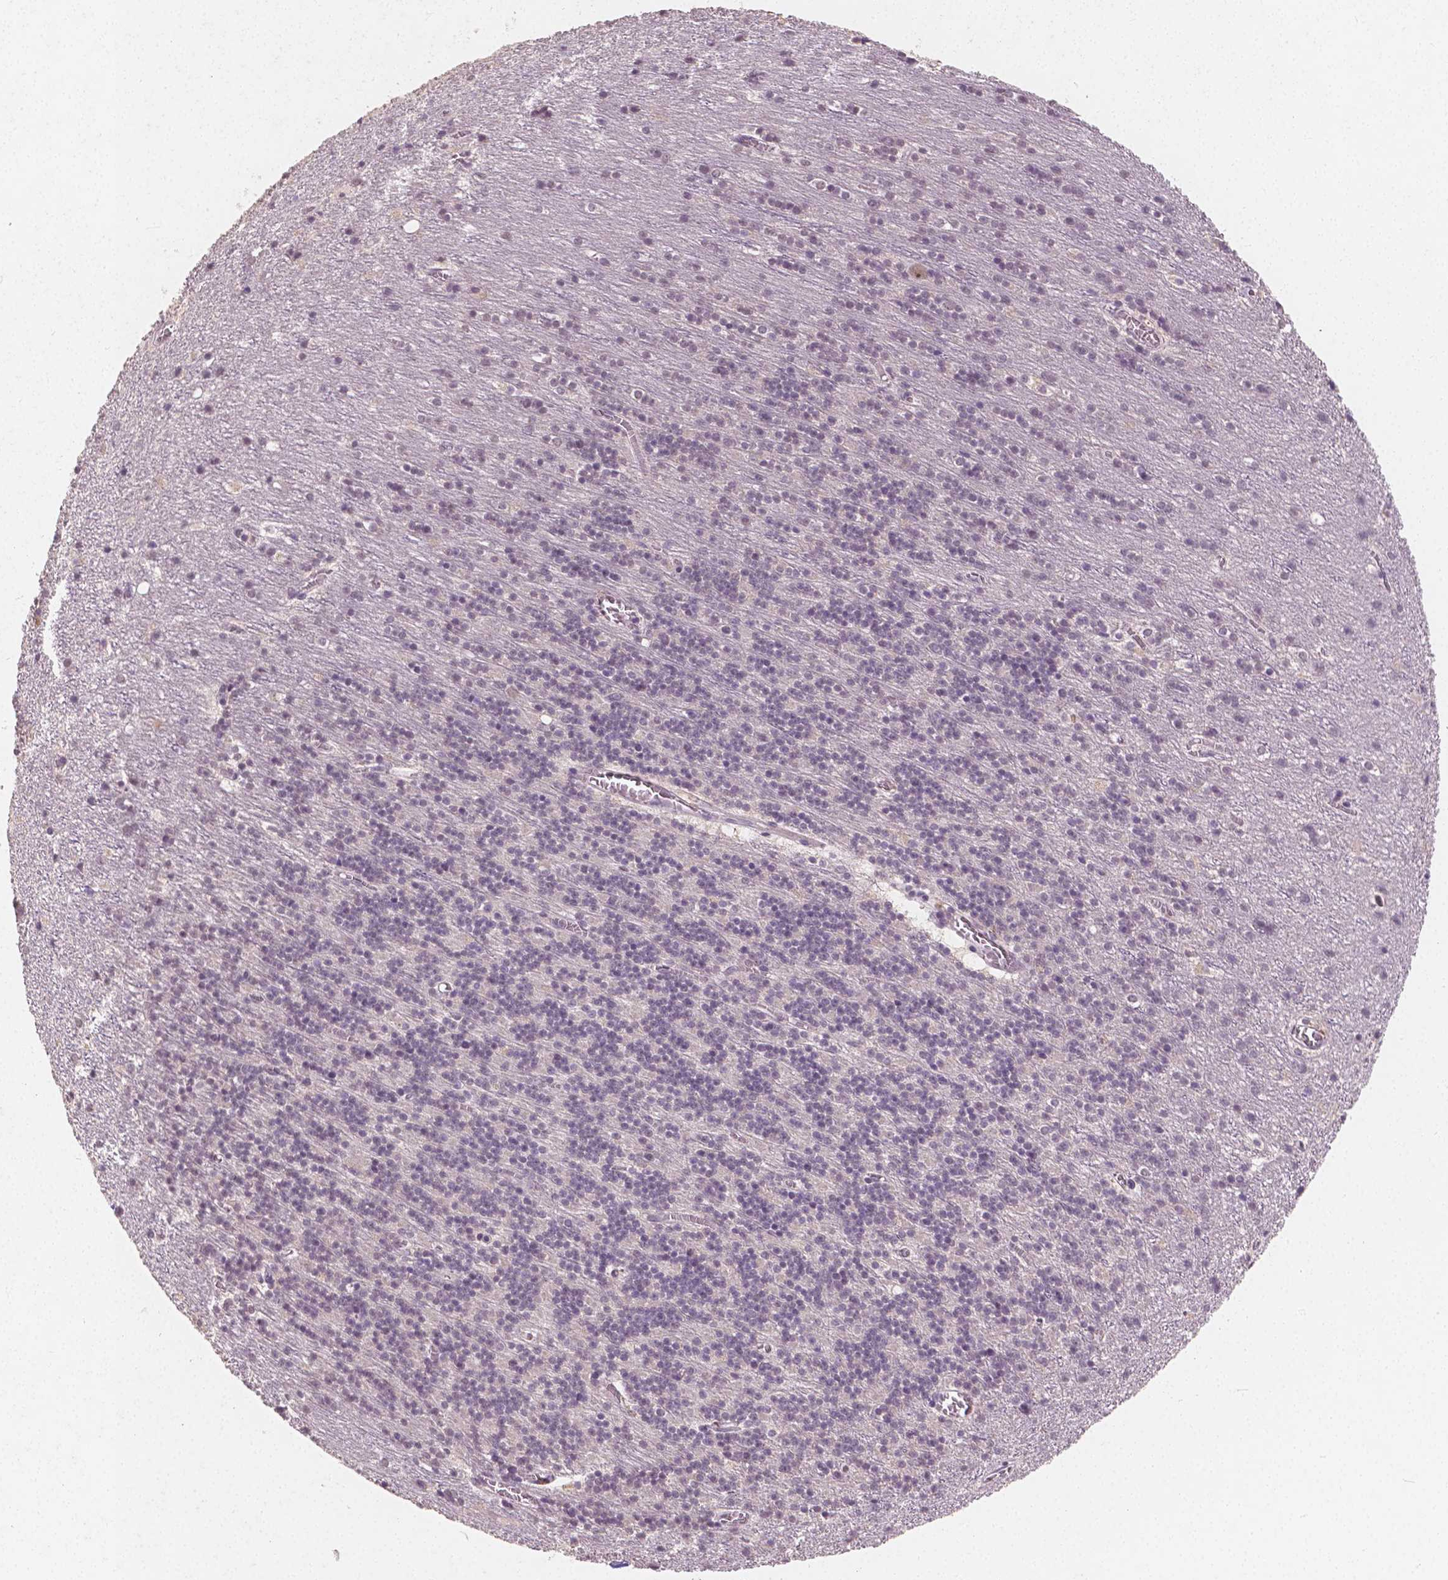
{"staining": {"intensity": "negative", "quantity": "none", "location": "none"}, "tissue": "cerebellum", "cell_type": "Cells in granular layer", "image_type": "normal", "snomed": [{"axis": "morphology", "description": "Normal tissue, NOS"}, {"axis": "topography", "description": "Cerebellum"}], "caption": "This micrograph is of benign cerebellum stained with IHC to label a protein in brown with the nuclei are counter-stained blue. There is no positivity in cells in granular layer.", "gene": "NOLC1", "patient": {"sex": "male", "age": 70}}